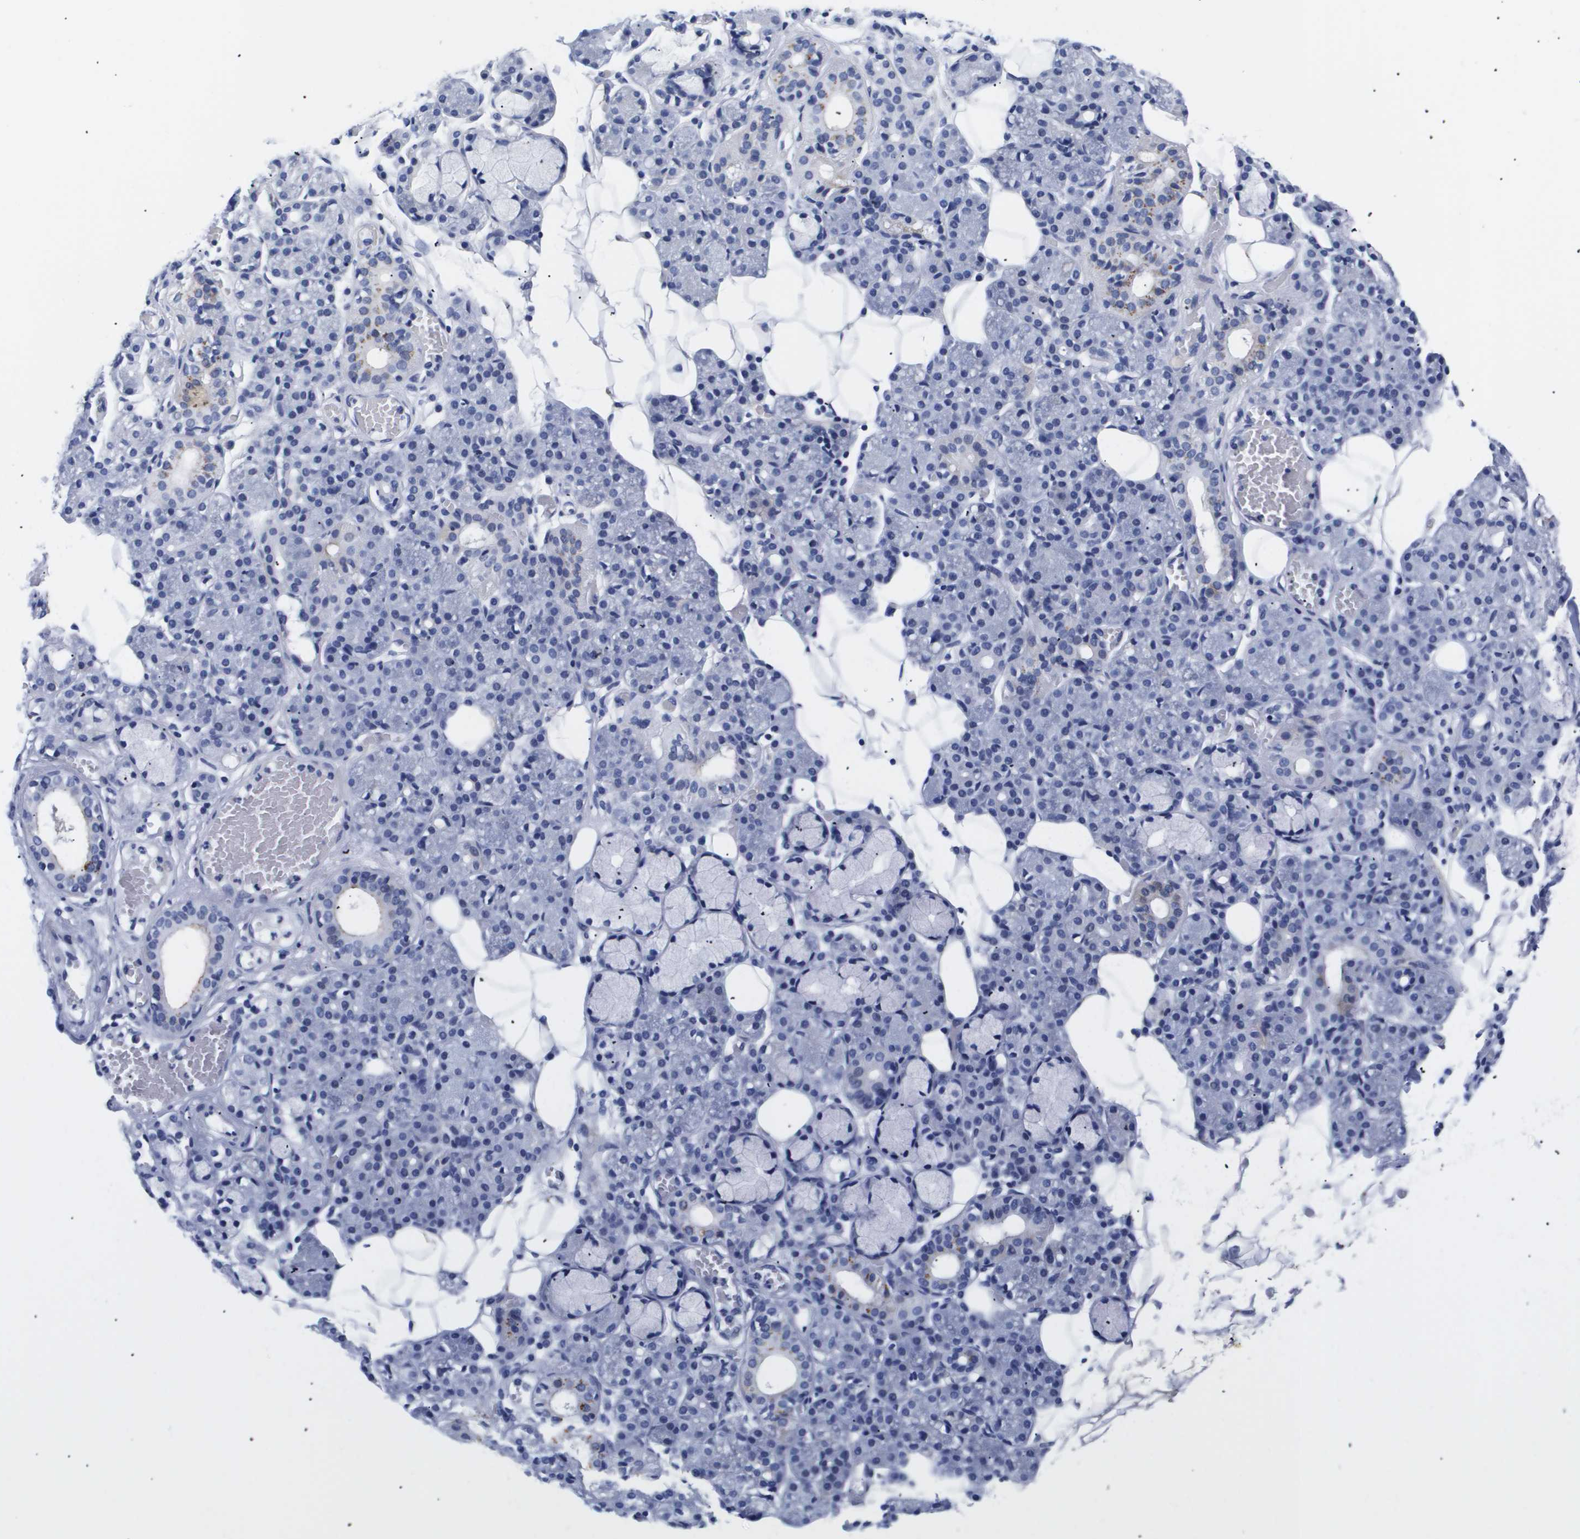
{"staining": {"intensity": "negative", "quantity": "none", "location": "none"}, "tissue": "salivary gland", "cell_type": "Glandular cells", "image_type": "normal", "snomed": [{"axis": "morphology", "description": "Normal tissue, NOS"}, {"axis": "topography", "description": "Salivary gland"}], "caption": "Immunohistochemistry (IHC) of benign salivary gland displays no positivity in glandular cells.", "gene": "ATP6V0A4", "patient": {"sex": "male", "age": 63}}